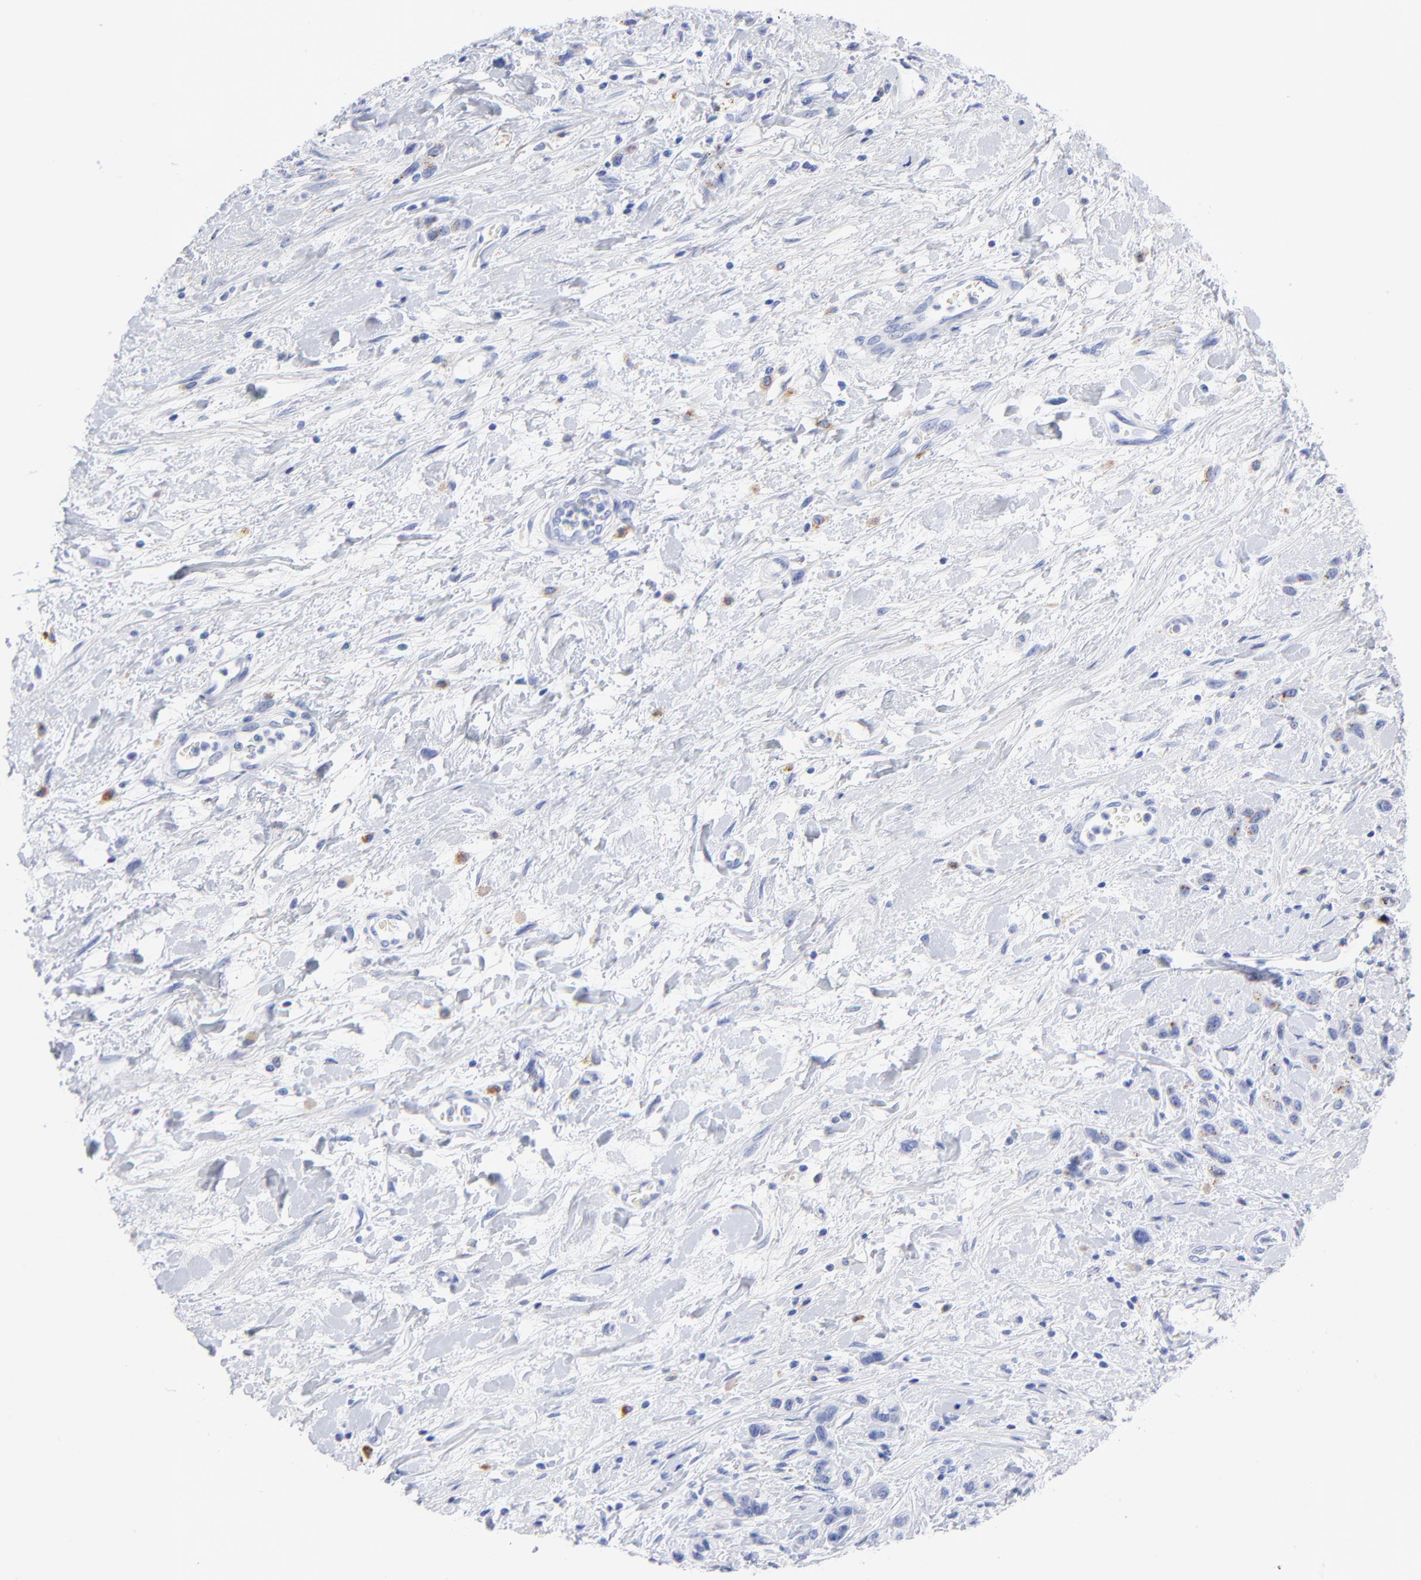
{"staining": {"intensity": "moderate", "quantity": "<25%", "location": "cytoplasmic/membranous"}, "tissue": "stomach cancer", "cell_type": "Tumor cells", "image_type": "cancer", "snomed": [{"axis": "morphology", "description": "Normal tissue, NOS"}, {"axis": "morphology", "description": "Adenocarcinoma, NOS"}, {"axis": "morphology", "description": "Adenocarcinoma, High grade"}, {"axis": "topography", "description": "Stomach, upper"}, {"axis": "topography", "description": "Stomach"}], "caption": "This is a micrograph of immunohistochemistry (IHC) staining of stomach cancer, which shows moderate positivity in the cytoplasmic/membranous of tumor cells.", "gene": "CPVL", "patient": {"sex": "female", "age": 65}}